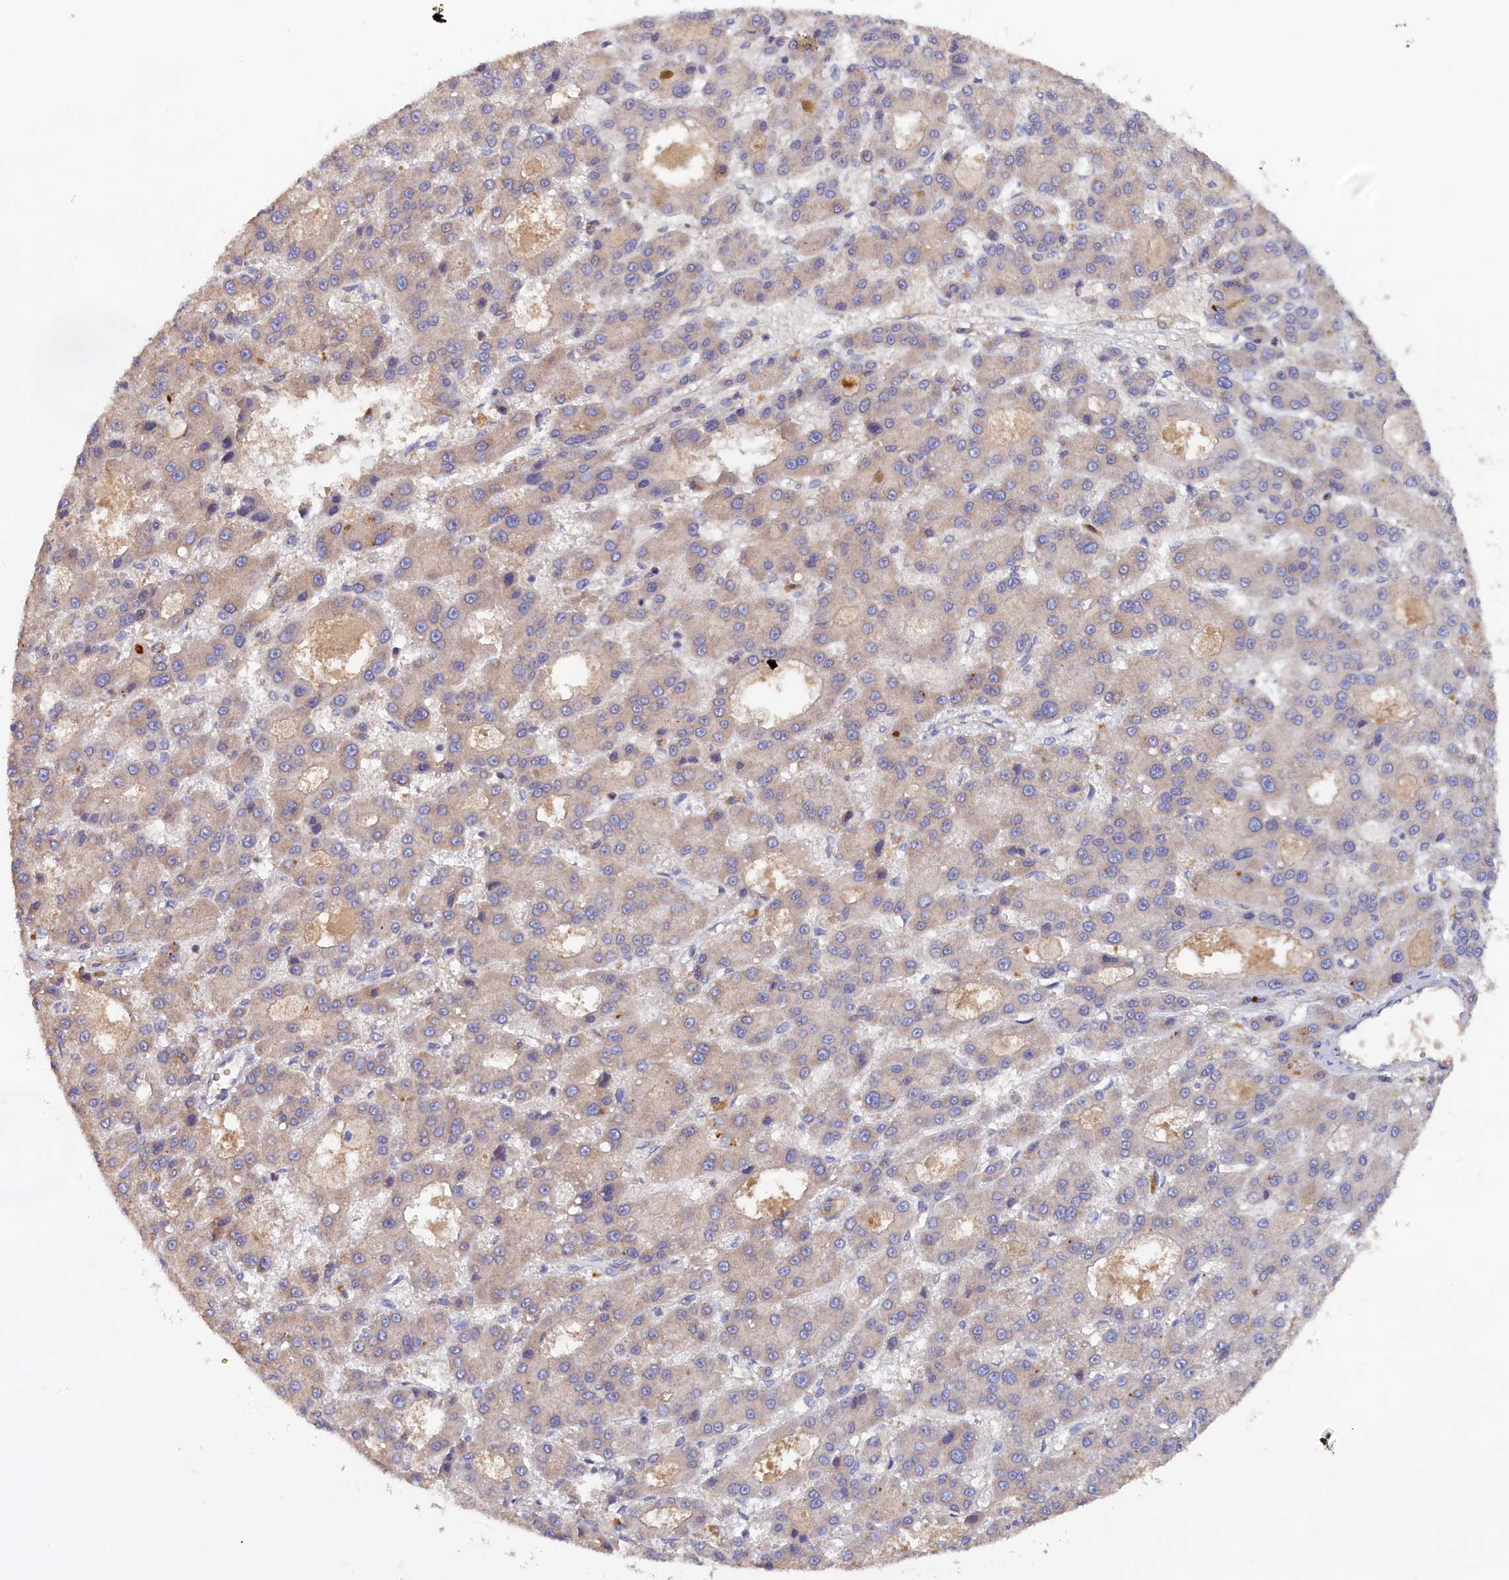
{"staining": {"intensity": "negative", "quantity": "none", "location": "none"}, "tissue": "liver cancer", "cell_type": "Tumor cells", "image_type": "cancer", "snomed": [{"axis": "morphology", "description": "Carcinoma, Hepatocellular, NOS"}, {"axis": "topography", "description": "Liver"}], "caption": "Immunohistochemical staining of liver hepatocellular carcinoma exhibits no significant expression in tumor cells.", "gene": "CELF5", "patient": {"sex": "male", "age": 70}}